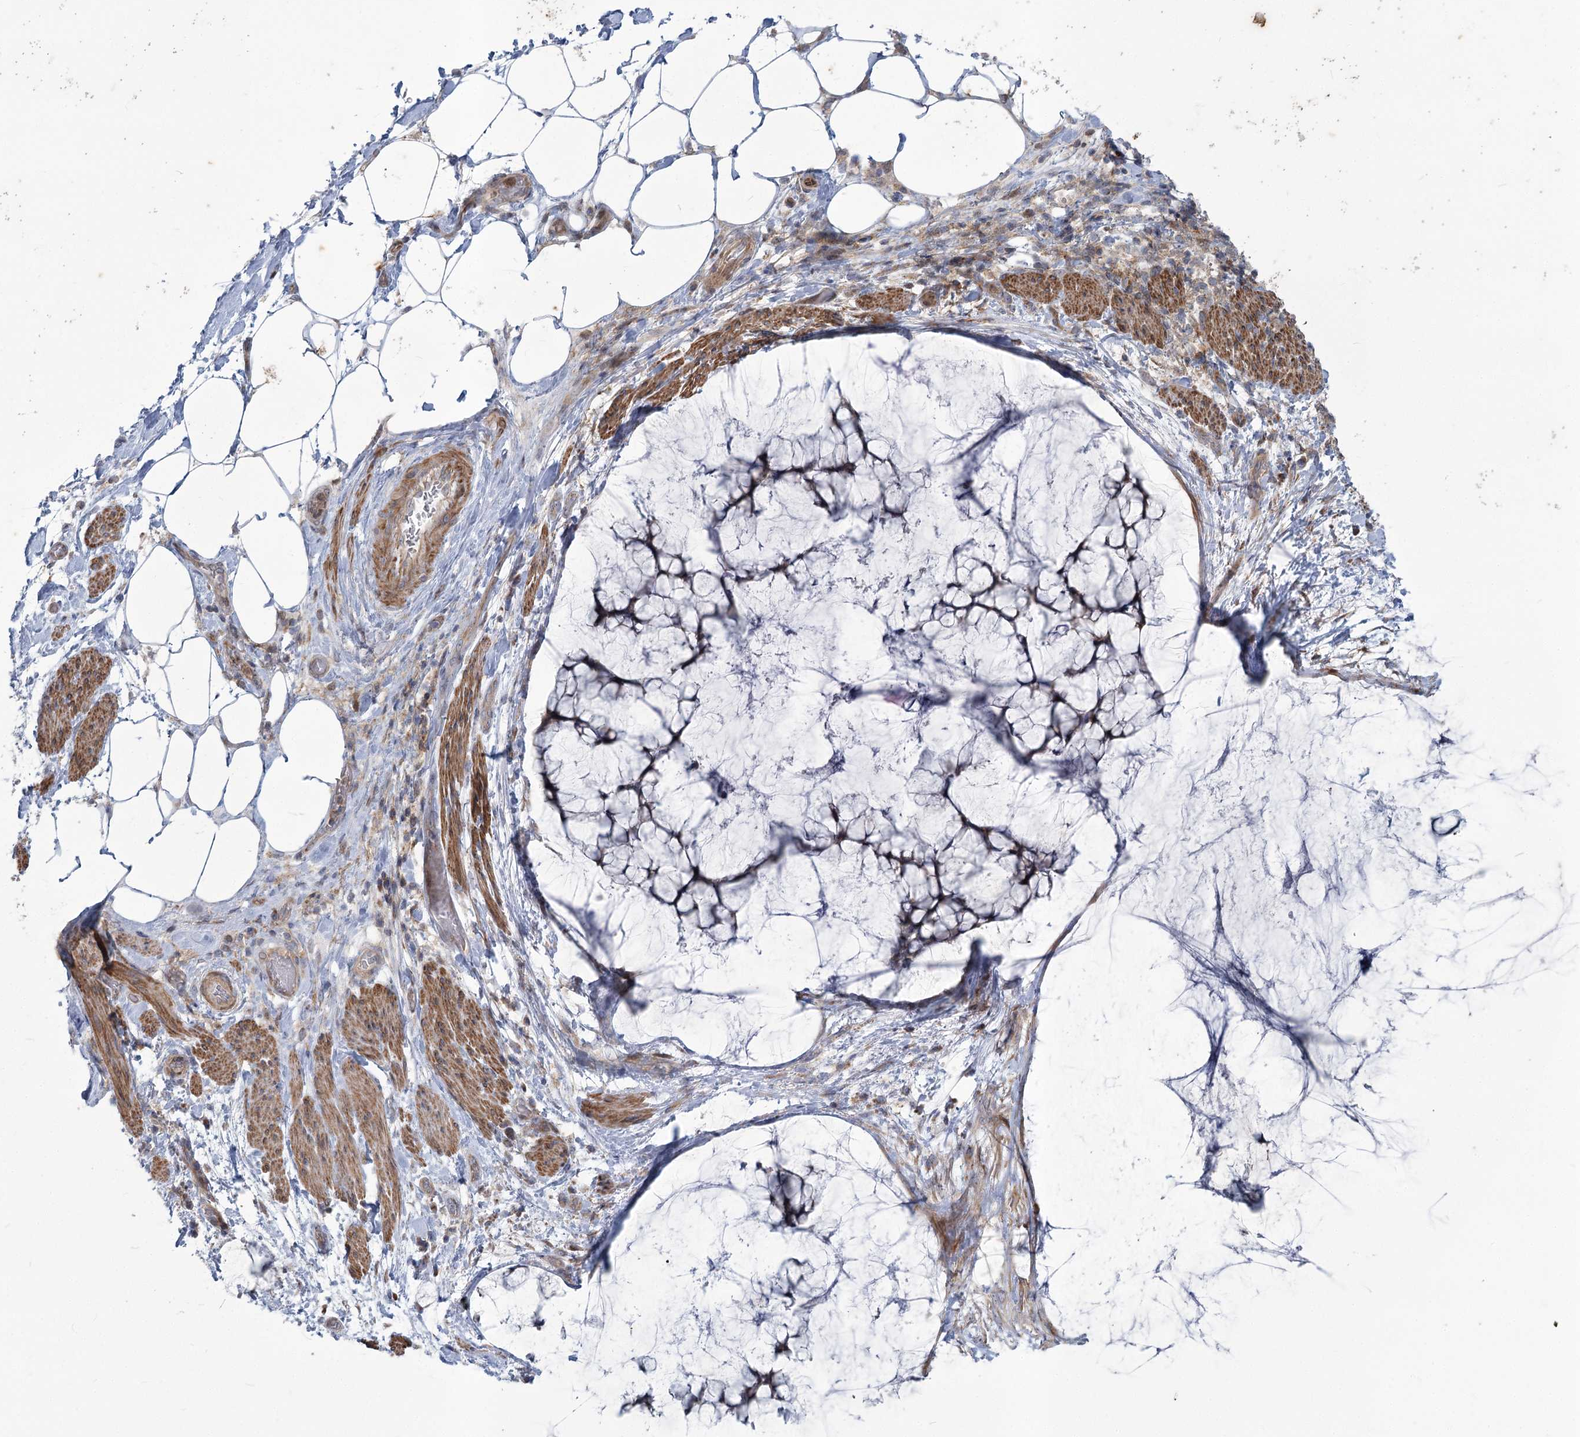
{"staining": {"intensity": "negative", "quantity": "none", "location": "none"}, "tissue": "ovarian cancer", "cell_type": "Tumor cells", "image_type": "cancer", "snomed": [{"axis": "morphology", "description": "Cystadenocarcinoma, mucinous, NOS"}, {"axis": "topography", "description": "Ovary"}], "caption": "This histopathology image is of ovarian cancer (mucinous cystadenocarcinoma) stained with IHC to label a protein in brown with the nuclei are counter-stained blue. There is no staining in tumor cells. The staining is performed using DAB (3,3'-diaminobenzidine) brown chromogen with nuclei counter-stained in using hematoxylin.", "gene": "MTG1", "patient": {"sex": "female", "age": 42}}